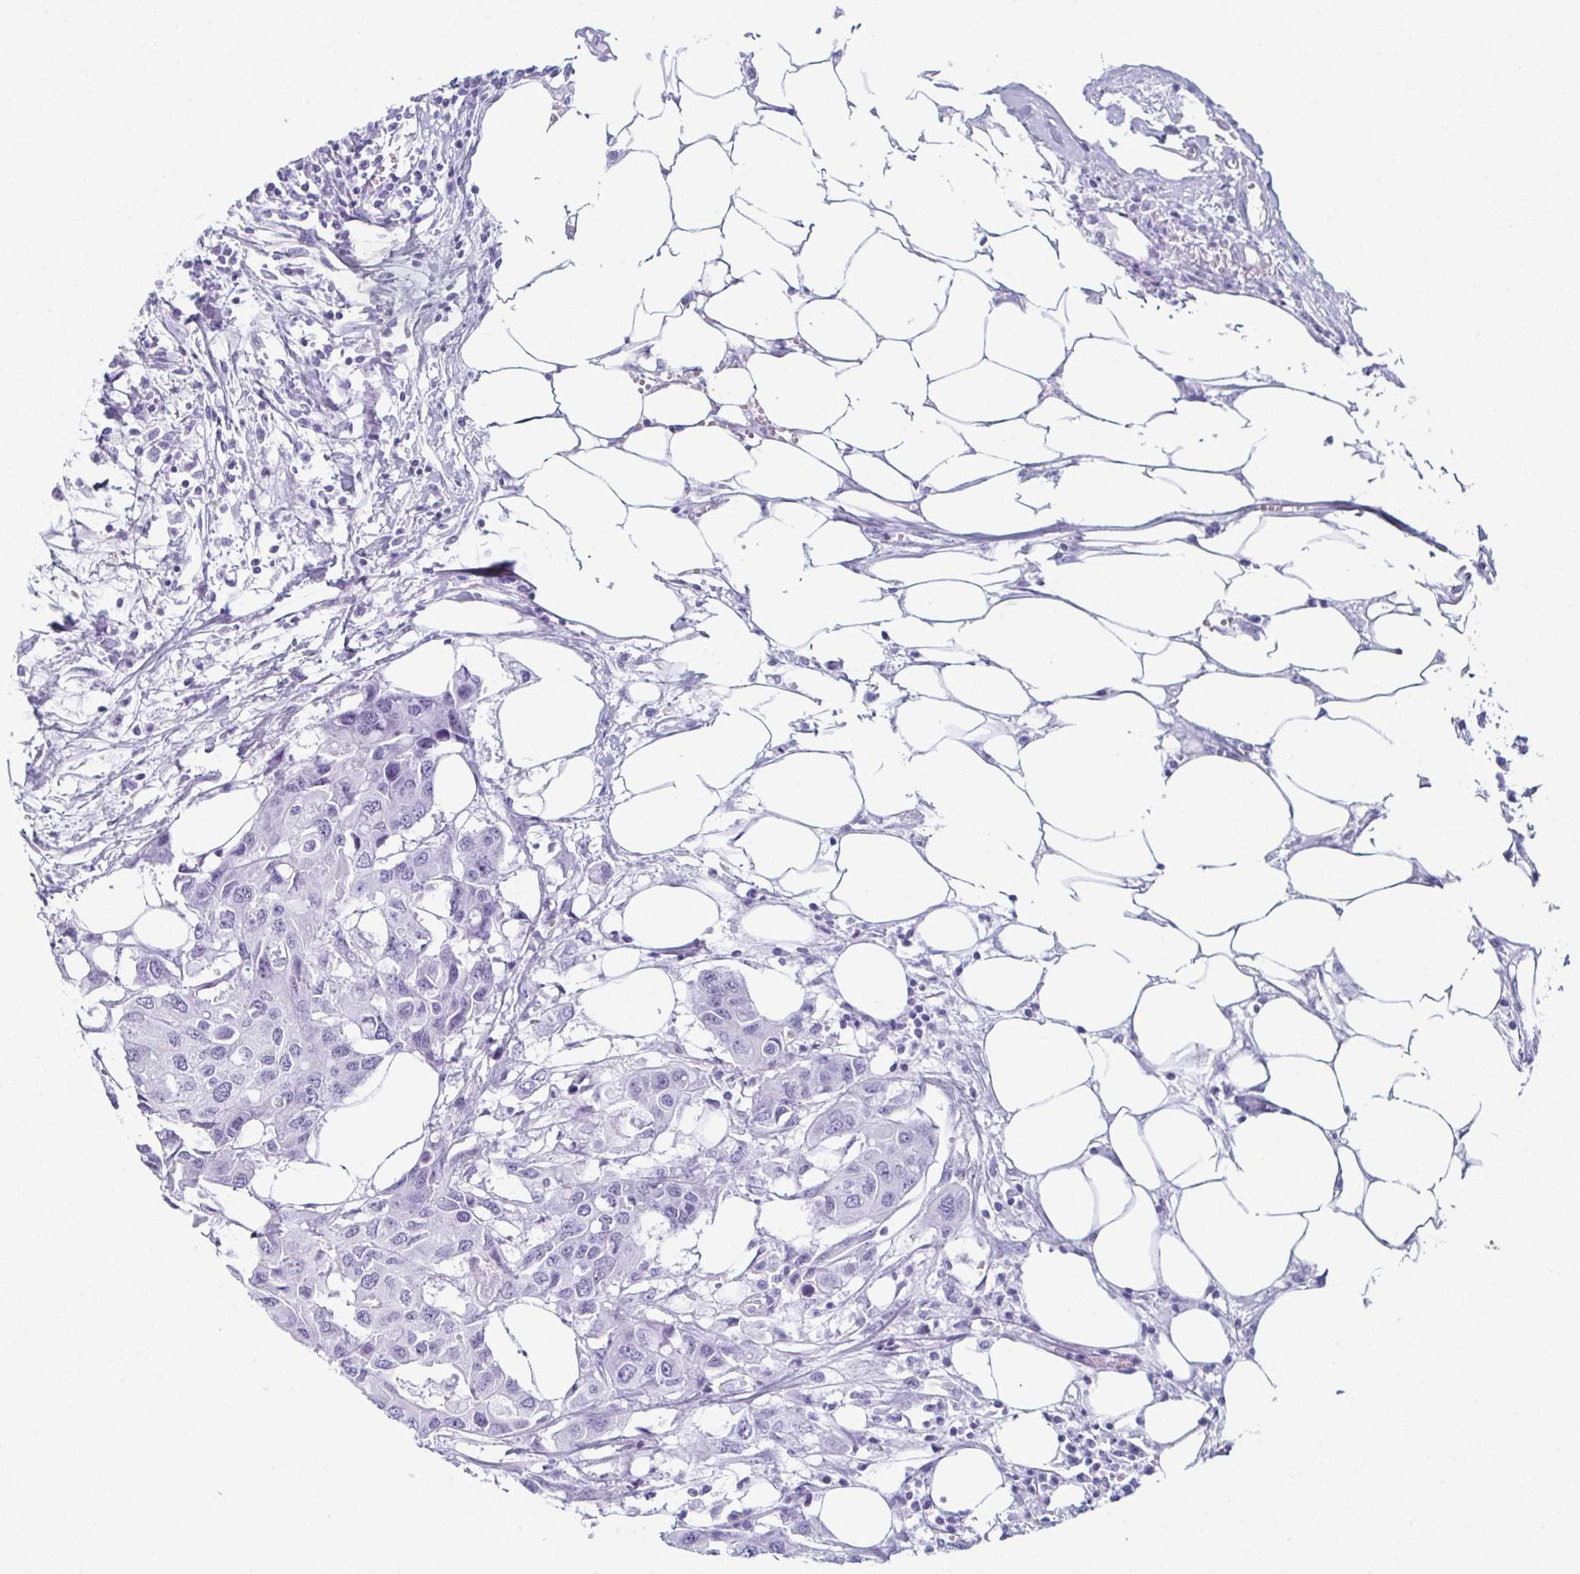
{"staining": {"intensity": "negative", "quantity": "none", "location": "none"}, "tissue": "colorectal cancer", "cell_type": "Tumor cells", "image_type": "cancer", "snomed": [{"axis": "morphology", "description": "Adenocarcinoma, NOS"}, {"axis": "topography", "description": "Colon"}], "caption": "Immunohistochemistry of human adenocarcinoma (colorectal) shows no positivity in tumor cells.", "gene": "ENKUR", "patient": {"sex": "male", "age": 77}}